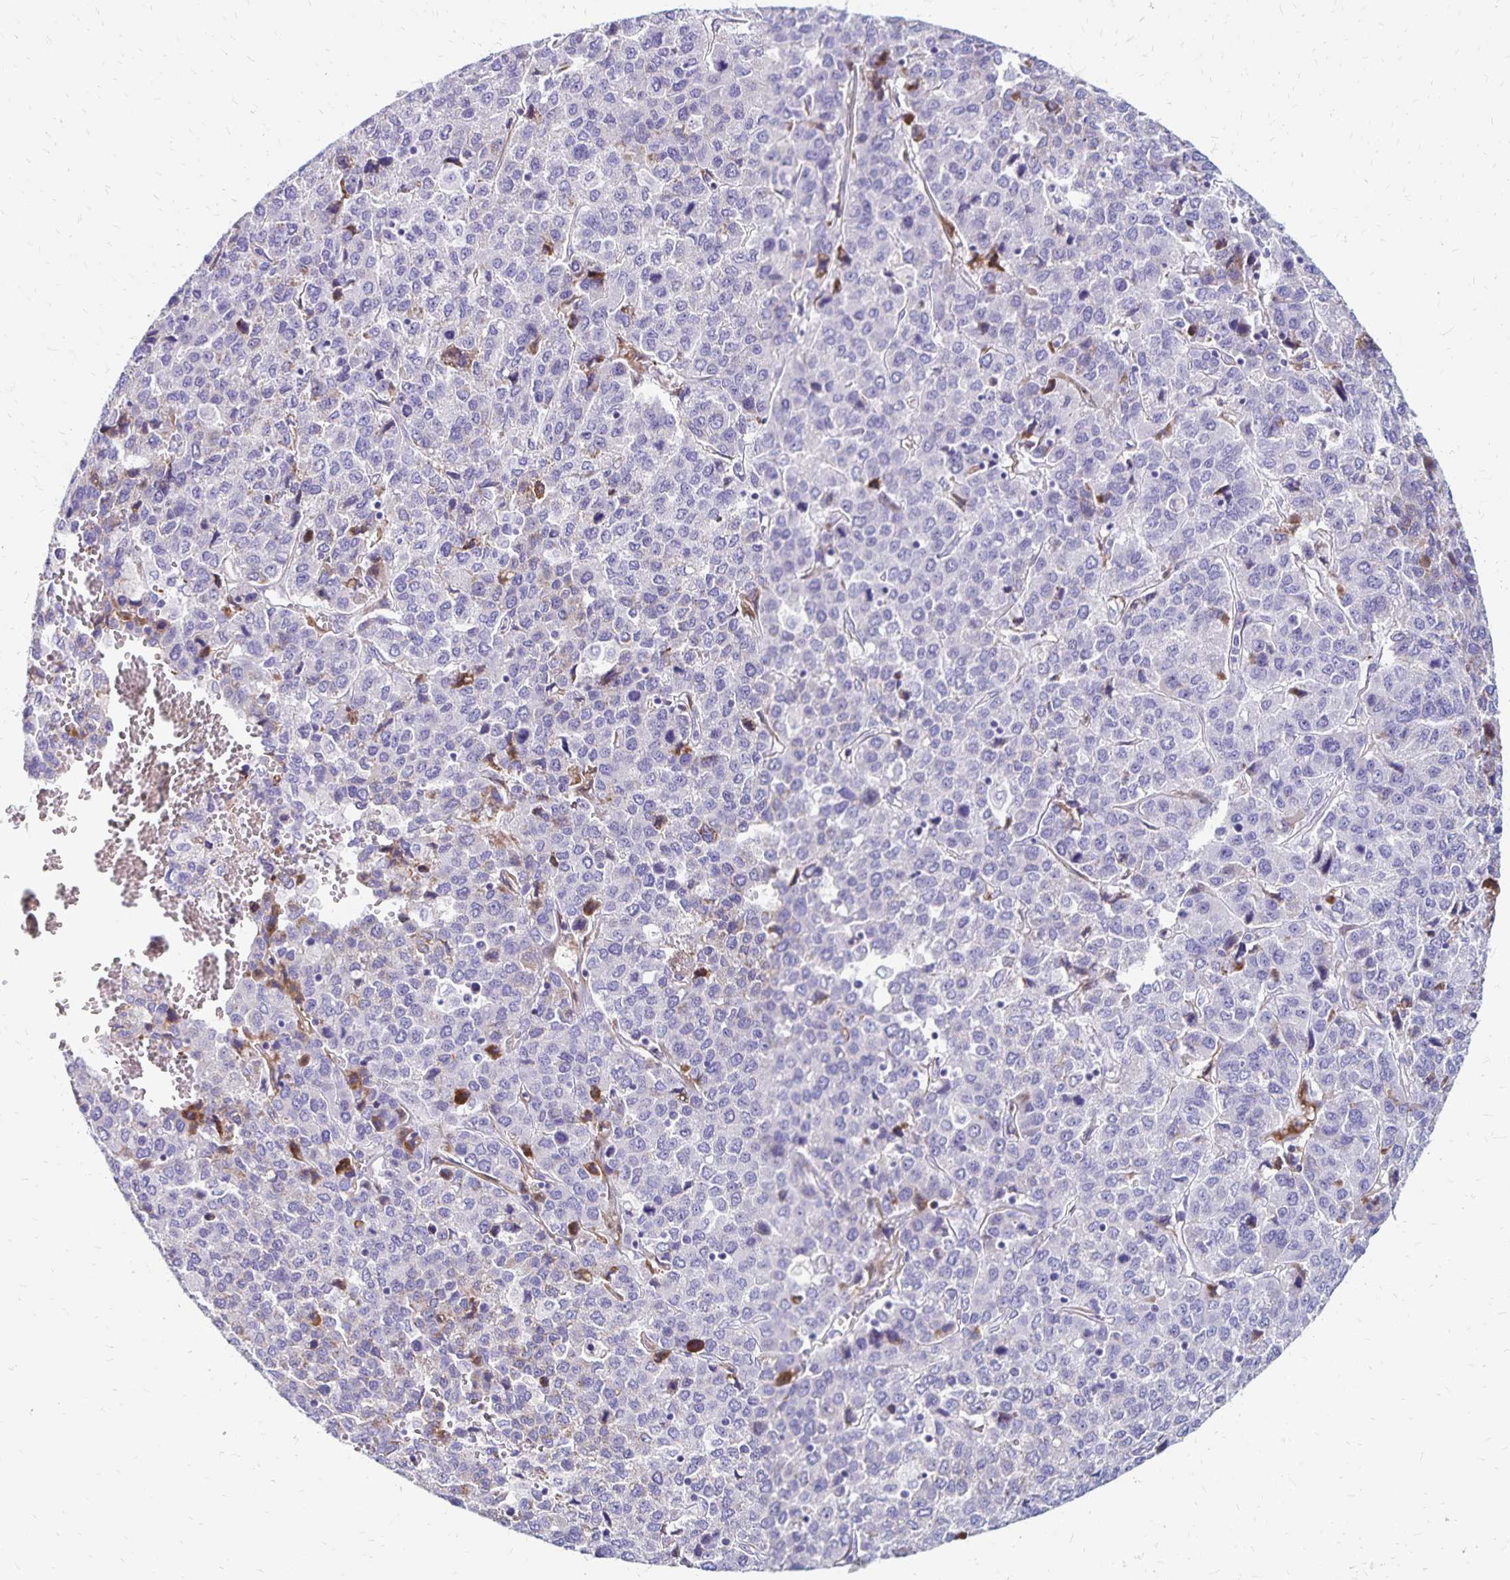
{"staining": {"intensity": "weak", "quantity": "<25%", "location": "cytoplasmic/membranous"}, "tissue": "liver cancer", "cell_type": "Tumor cells", "image_type": "cancer", "snomed": [{"axis": "morphology", "description": "Carcinoma, Hepatocellular, NOS"}, {"axis": "topography", "description": "Liver"}], "caption": "DAB (3,3'-diaminobenzidine) immunohistochemical staining of liver hepatocellular carcinoma displays no significant positivity in tumor cells.", "gene": "NECAP1", "patient": {"sex": "male", "age": 69}}